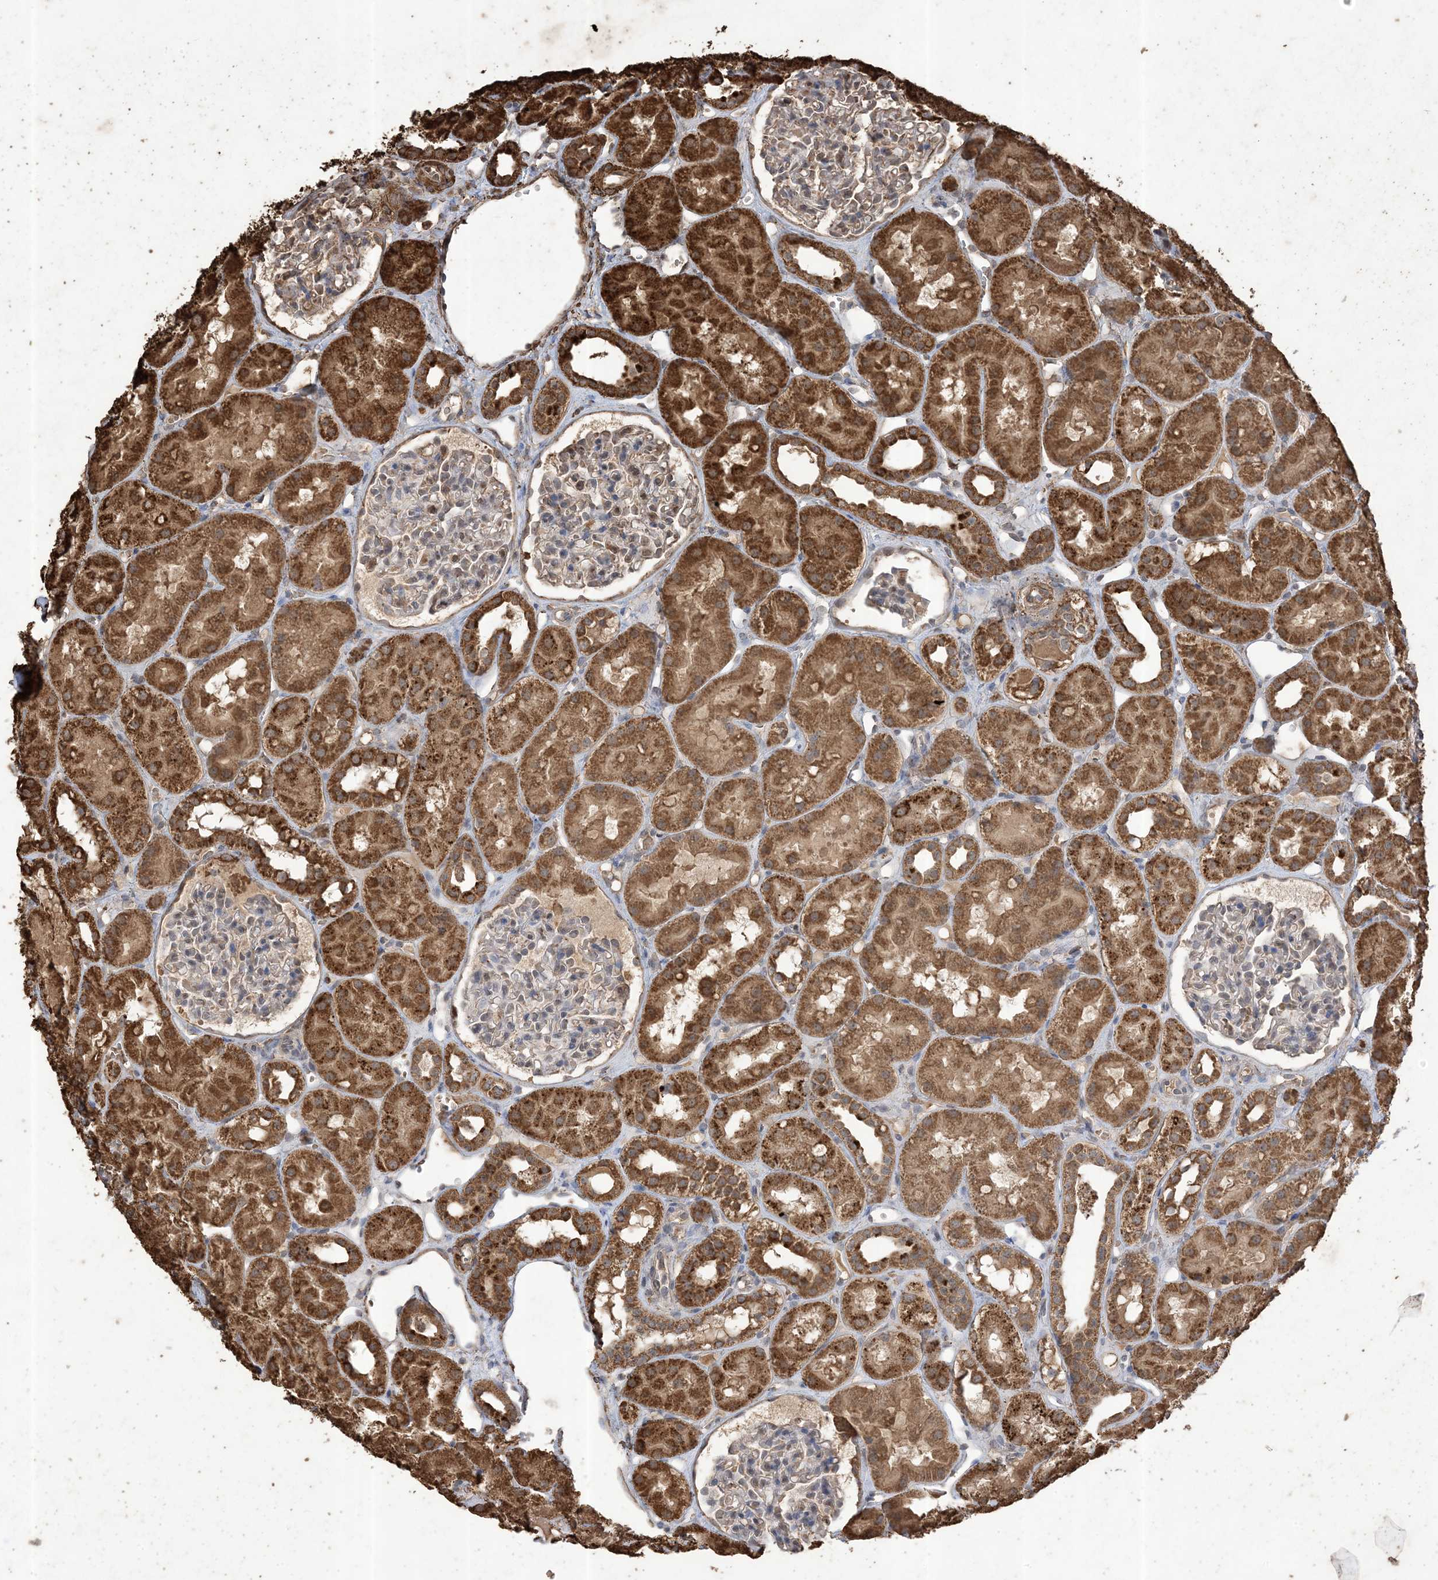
{"staining": {"intensity": "moderate", "quantity": "<25%", "location": "cytoplasmic/membranous"}, "tissue": "kidney", "cell_type": "Cells in glomeruli", "image_type": "normal", "snomed": [{"axis": "morphology", "description": "Normal tissue, NOS"}, {"axis": "topography", "description": "Kidney"}], "caption": "Protein staining by IHC shows moderate cytoplasmic/membranous expression in approximately <25% of cells in glomeruli in benign kidney. (Brightfield microscopy of DAB IHC at high magnification).", "gene": "HPS4", "patient": {"sex": "male", "age": 16}}